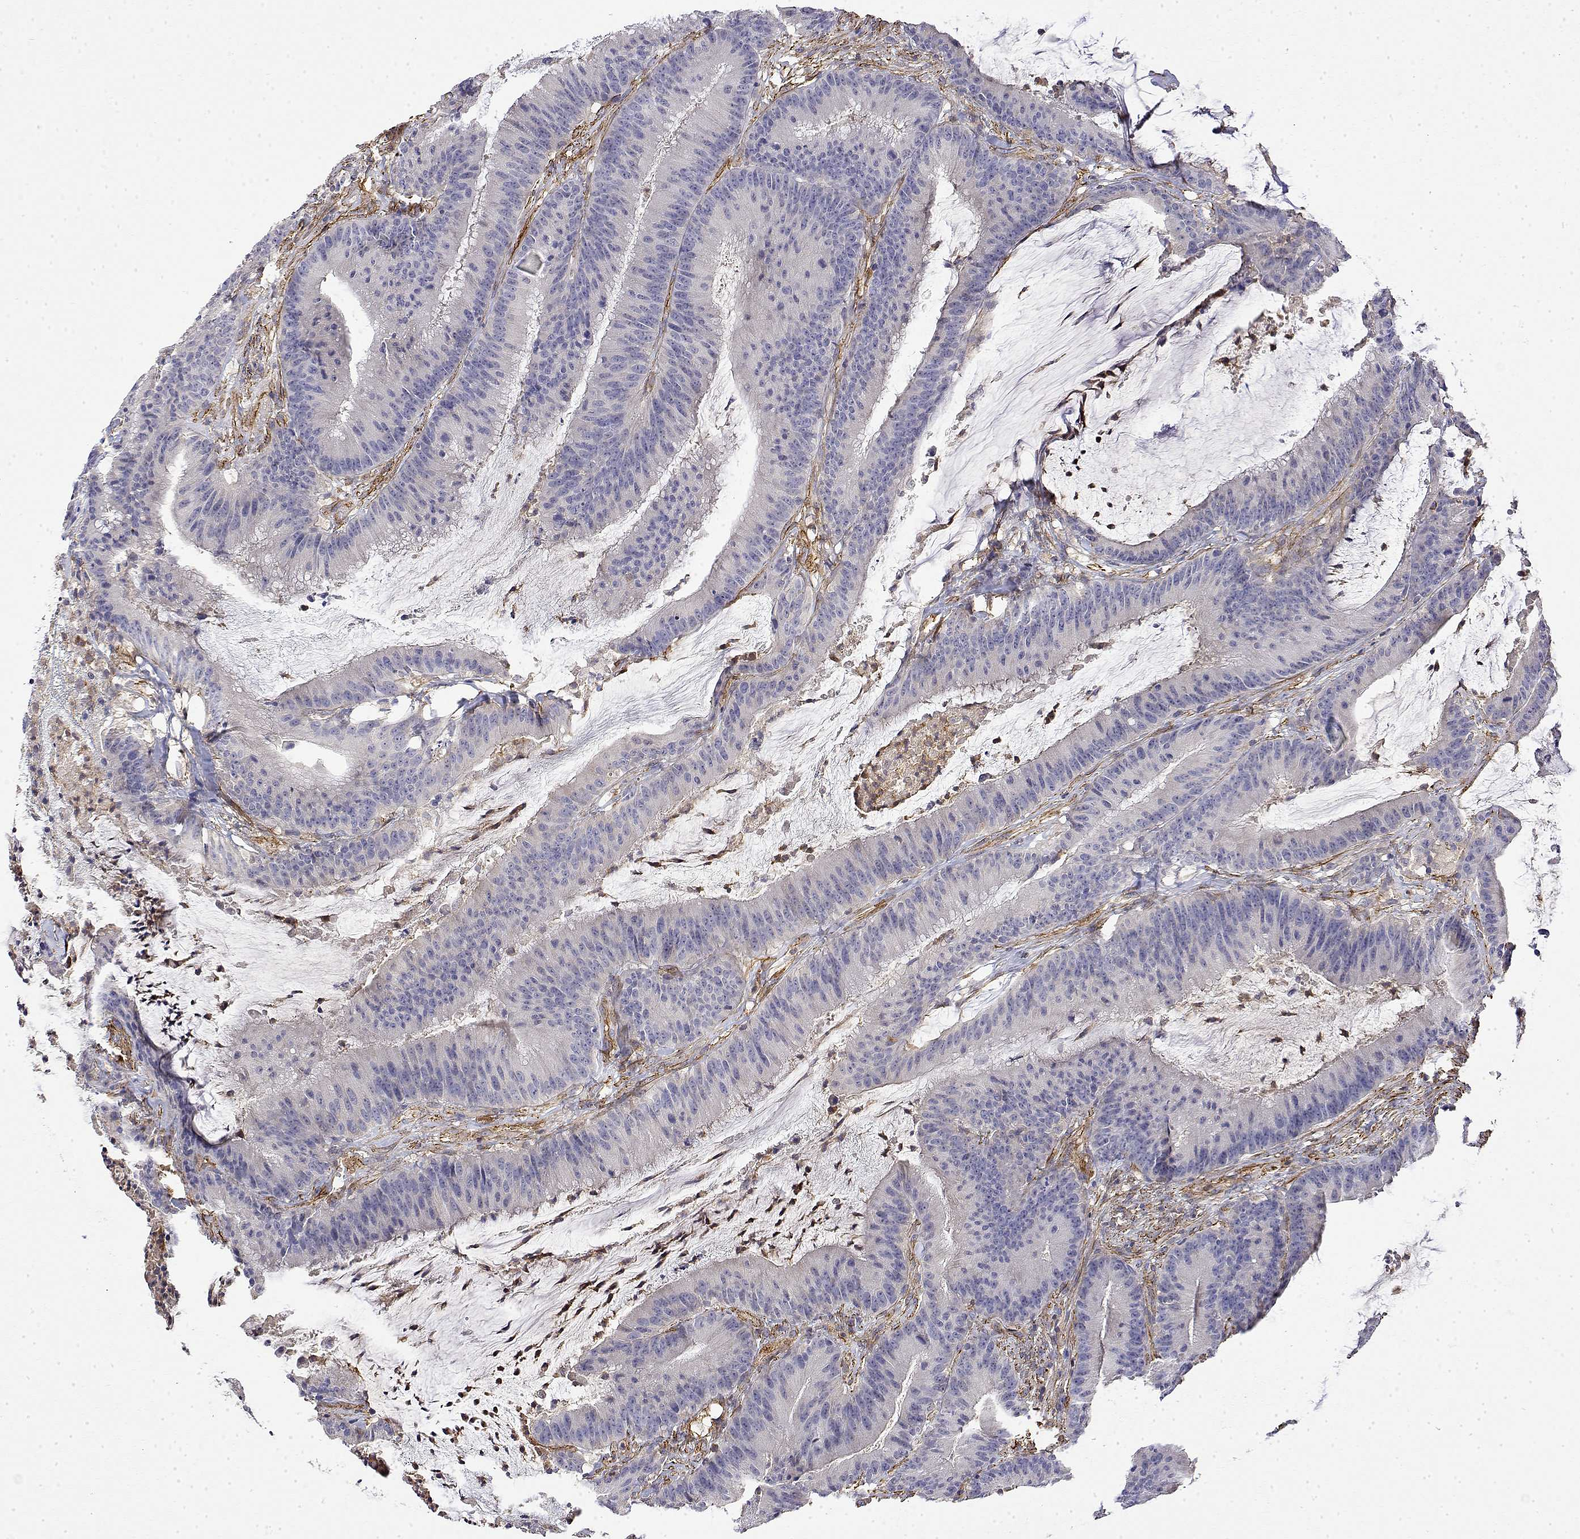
{"staining": {"intensity": "negative", "quantity": "none", "location": "none"}, "tissue": "colorectal cancer", "cell_type": "Tumor cells", "image_type": "cancer", "snomed": [{"axis": "morphology", "description": "Adenocarcinoma, NOS"}, {"axis": "topography", "description": "Colon"}], "caption": "The IHC histopathology image has no significant expression in tumor cells of colorectal cancer (adenocarcinoma) tissue.", "gene": "SOWAHD", "patient": {"sex": "female", "age": 78}}